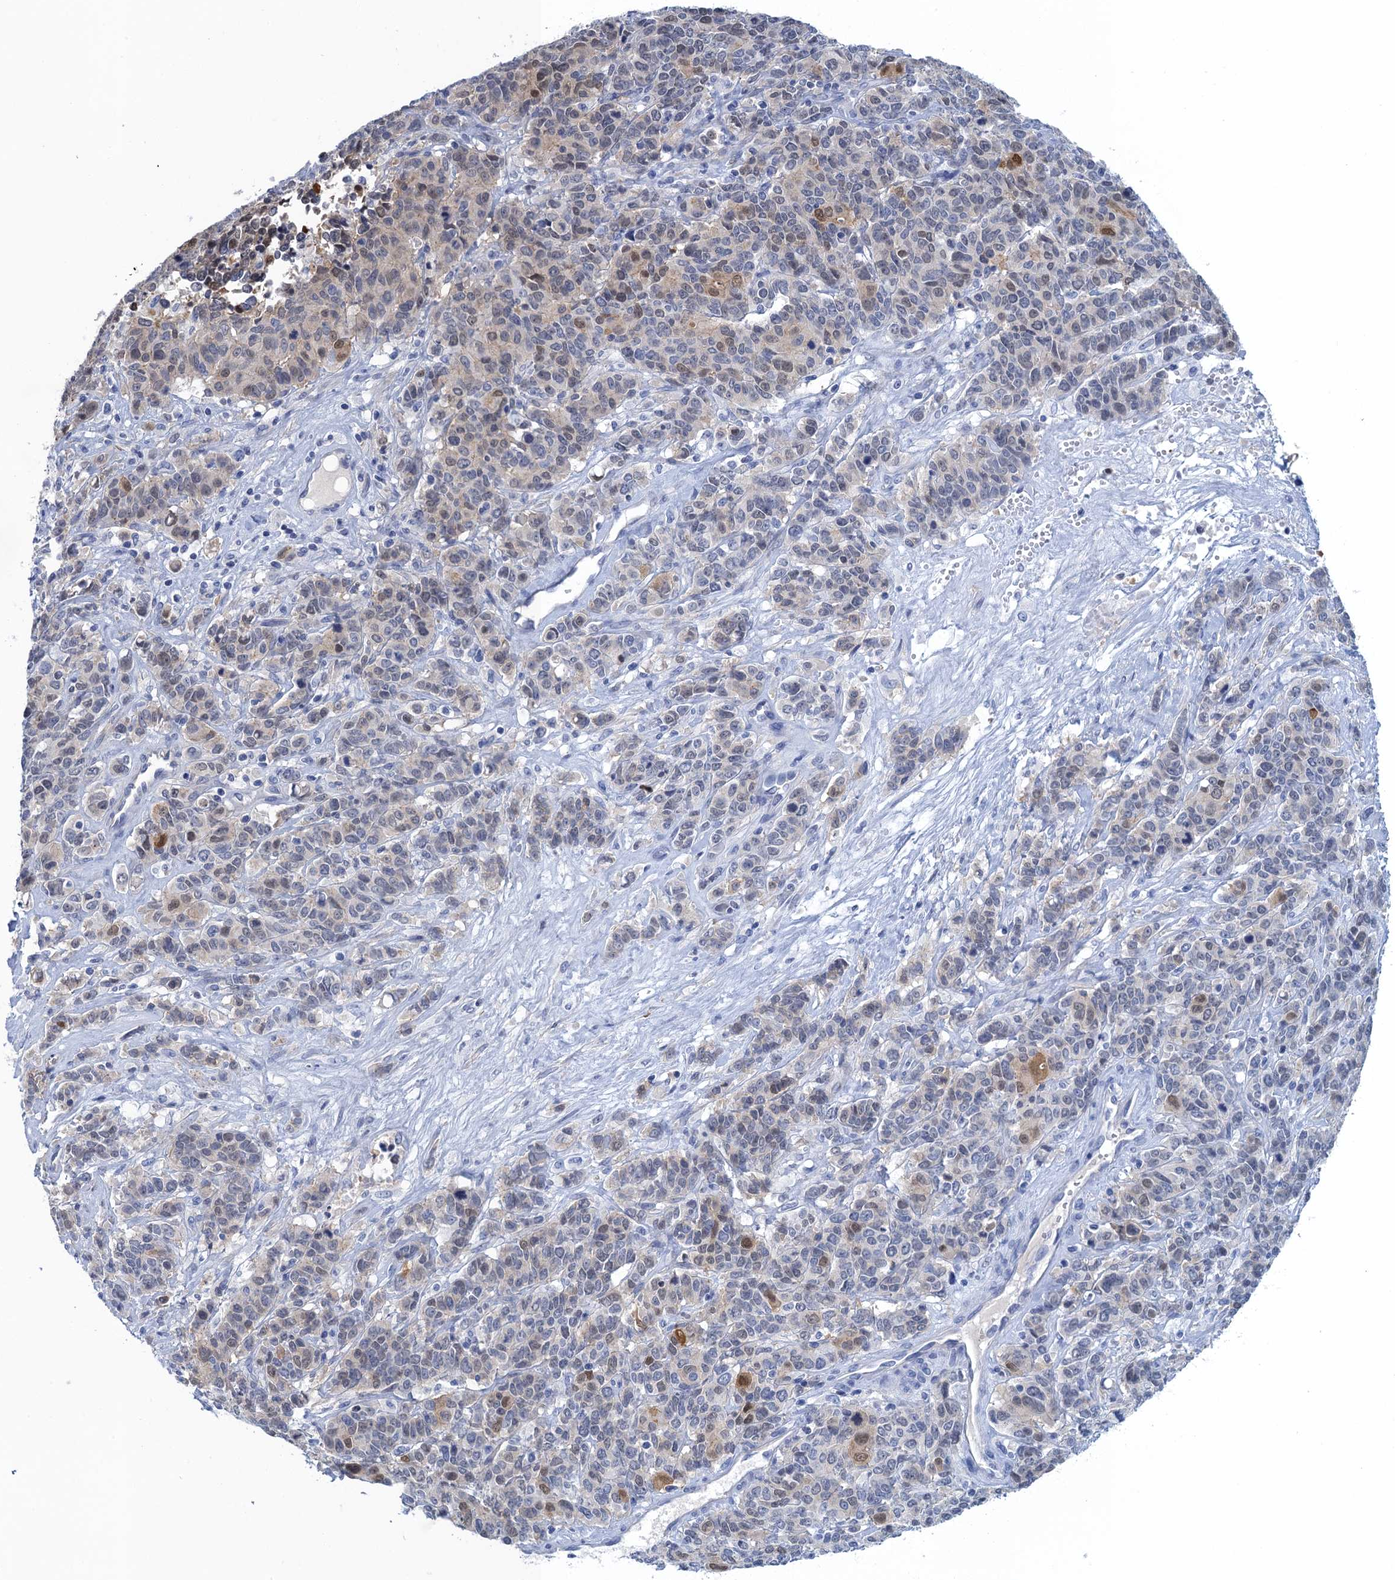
{"staining": {"intensity": "moderate", "quantity": "<25%", "location": "cytoplasmic/membranous,nuclear"}, "tissue": "cervical cancer", "cell_type": "Tumor cells", "image_type": "cancer", "snomed": [{"axis": "morphology", "description": "Squamous cell carcinoma, NOS"}, {"axis": "topography", "description": "Cervix"}], "caption": "Moderate cytoplasmic/membranous and nuclear protein staining is identified in about <25% of tumor cells in cervical cancer (squamous cell carcinoma).", "gene": "CALML5", "patient": {"sex": "female", "age": 60}}